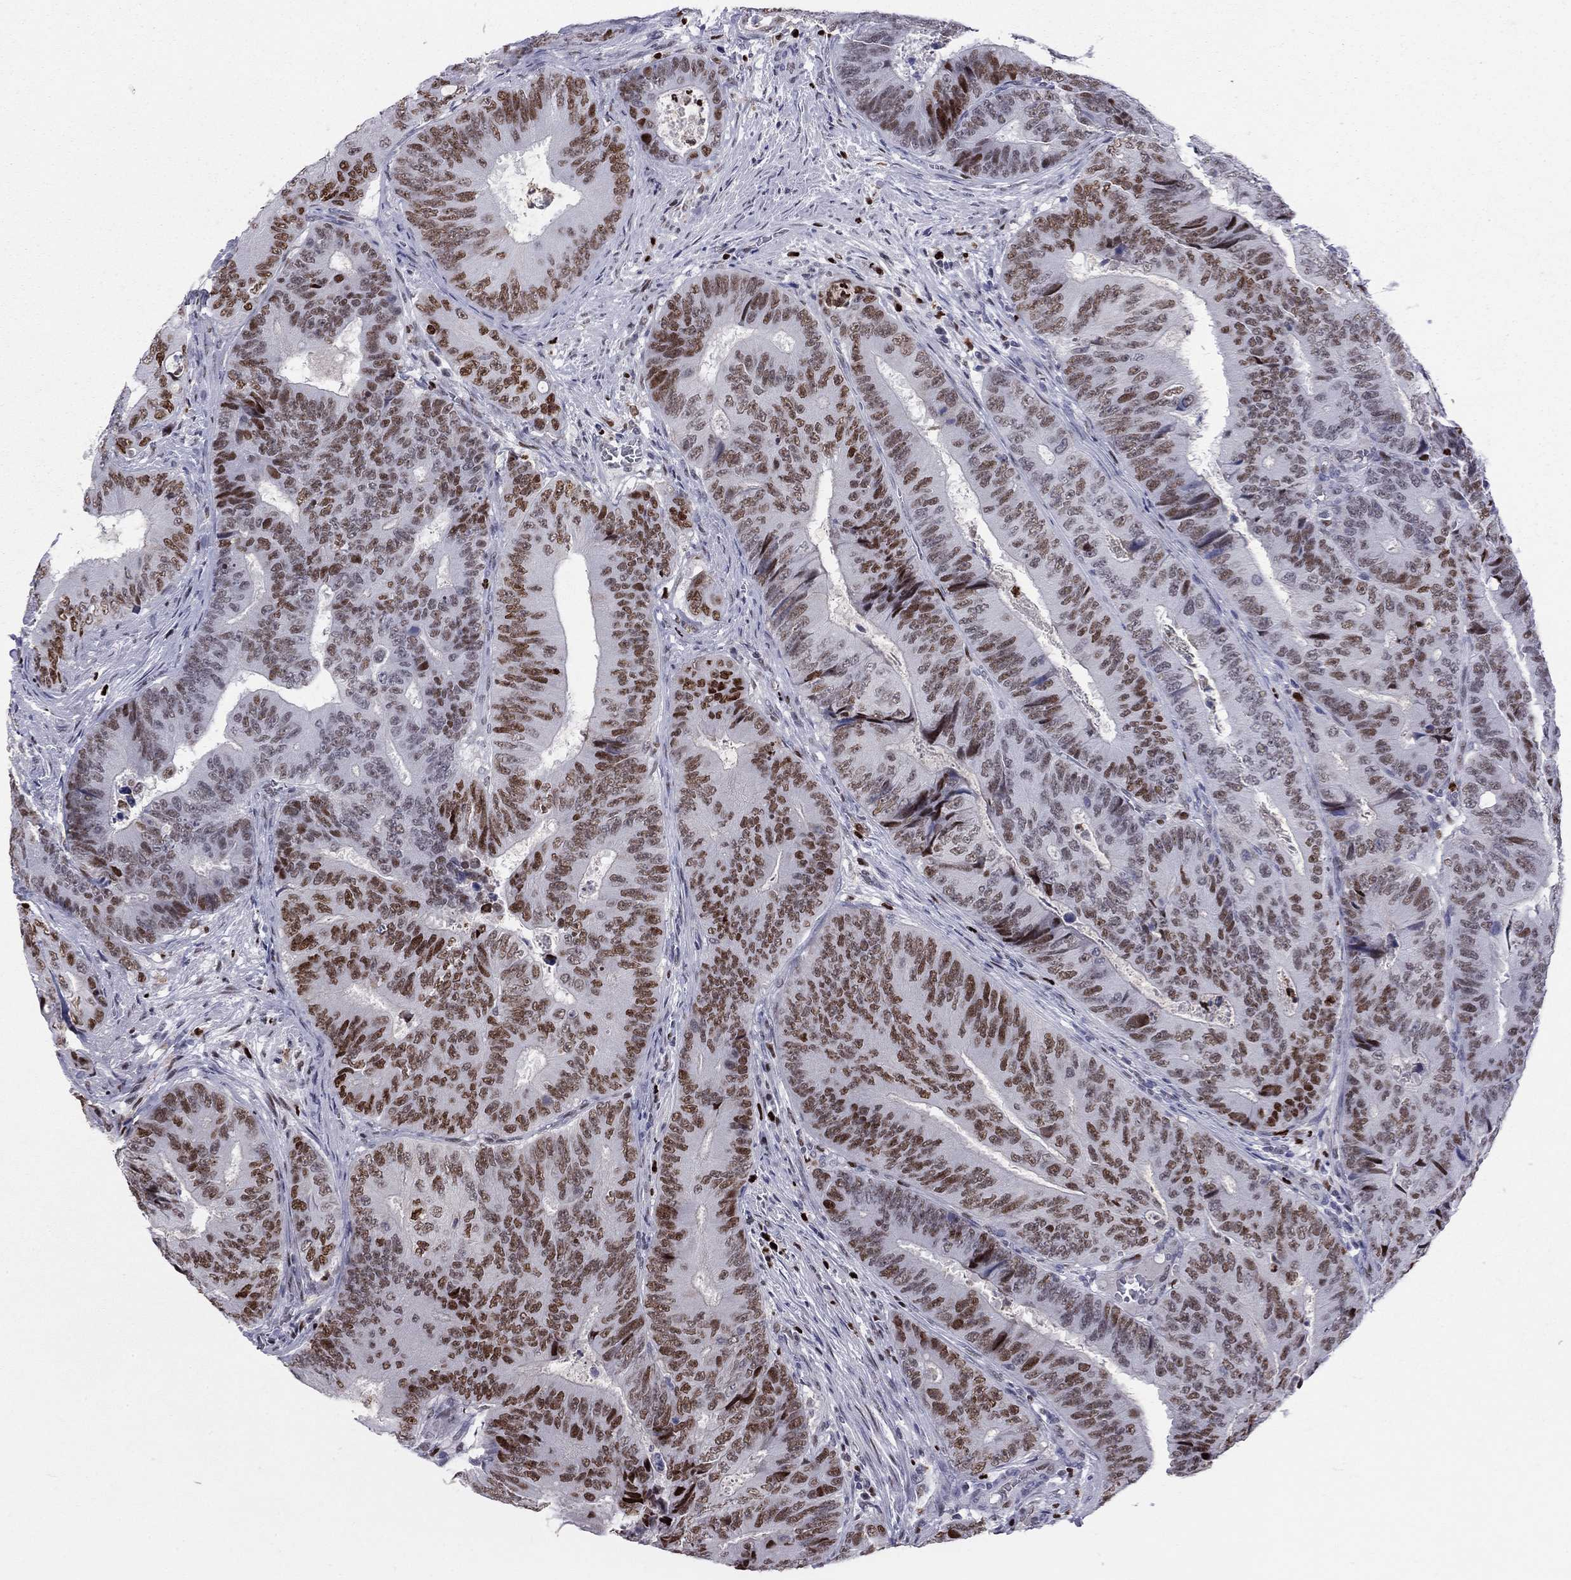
{"staining": {"intensity": "strong", "quantity": "25%-75%", "location": "nuclear"}, "tissue": "colorectal cancer", "cell_type": "Tumor cells", "image_type": "cancer", "snomed": [{"axis": "morphology", "description": "Adenocarcinoma, NOS"}, {"axis": "topography", "description": "Colon"}], "caption": "This photomicrograph reveals IHC staining of colorectal adenocarcinoma, with high strong nuclear expression in approximately 25%-75% of tumor cells.", "gene": "PCGF3", "patient": {"sex": "female", "age": 48}}